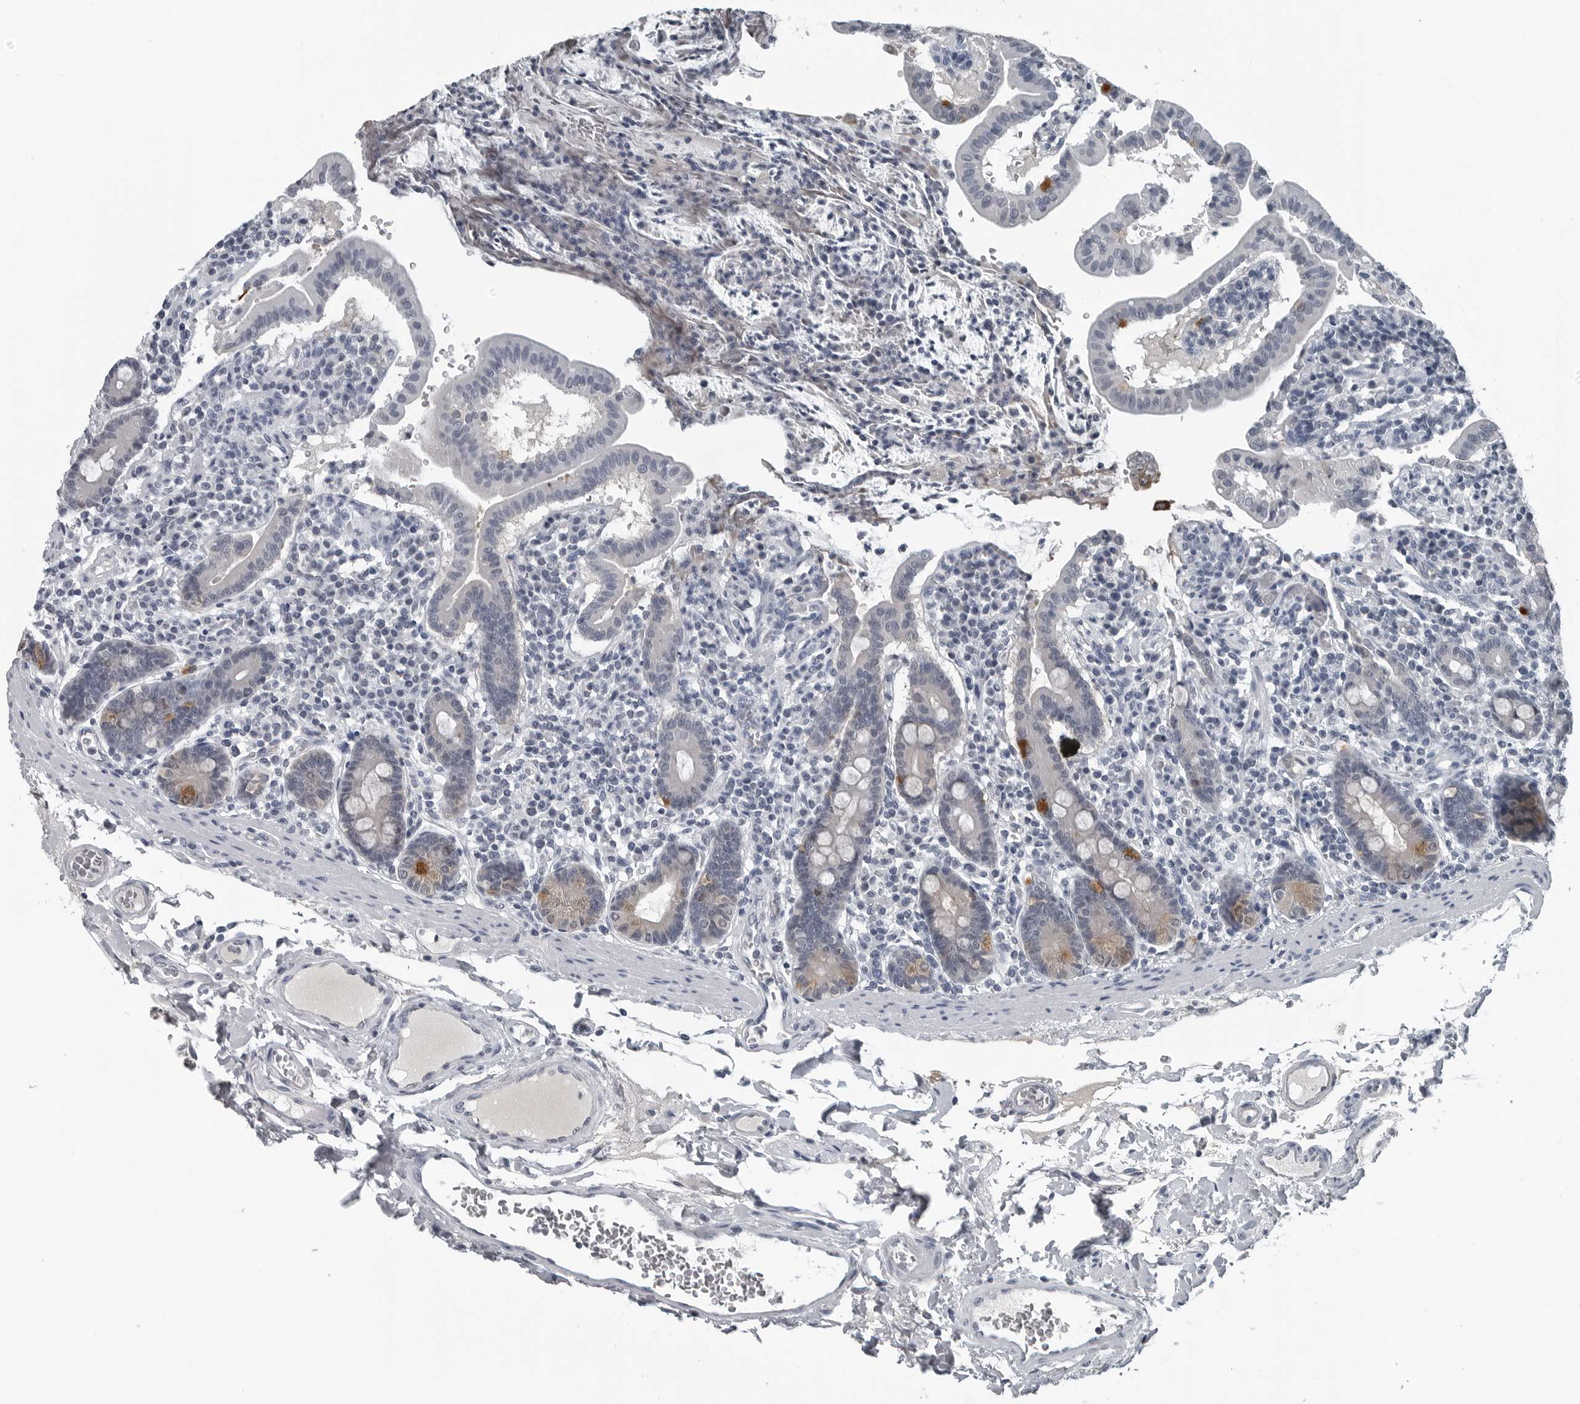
{"staining": {"intensity": "moderate", "quantity": "<25%", "location": "cytoplasmic/membranous"}, "tissue": "duodenum", "cell_type": "Glandular cells", "image_type": "normal", "snomed": [{"axis": "morphology", "description": "Normal tissue, NOS"}, {"axis": "morphology", "description": "Adenocarcinoma, NOS"}, {"axis": "topography", "description": "Pancreas"}, {"axis": "topography", "description": "Duodenum"}], "caption": "Immunohistochemical staining of unremarkable human duodenum exhibits moderate cytoplasmic/membranous protein positivity in about <25% of glandular cells.", "gene": "SPINK1", "patient": {"sex": "male", "age": 50}}